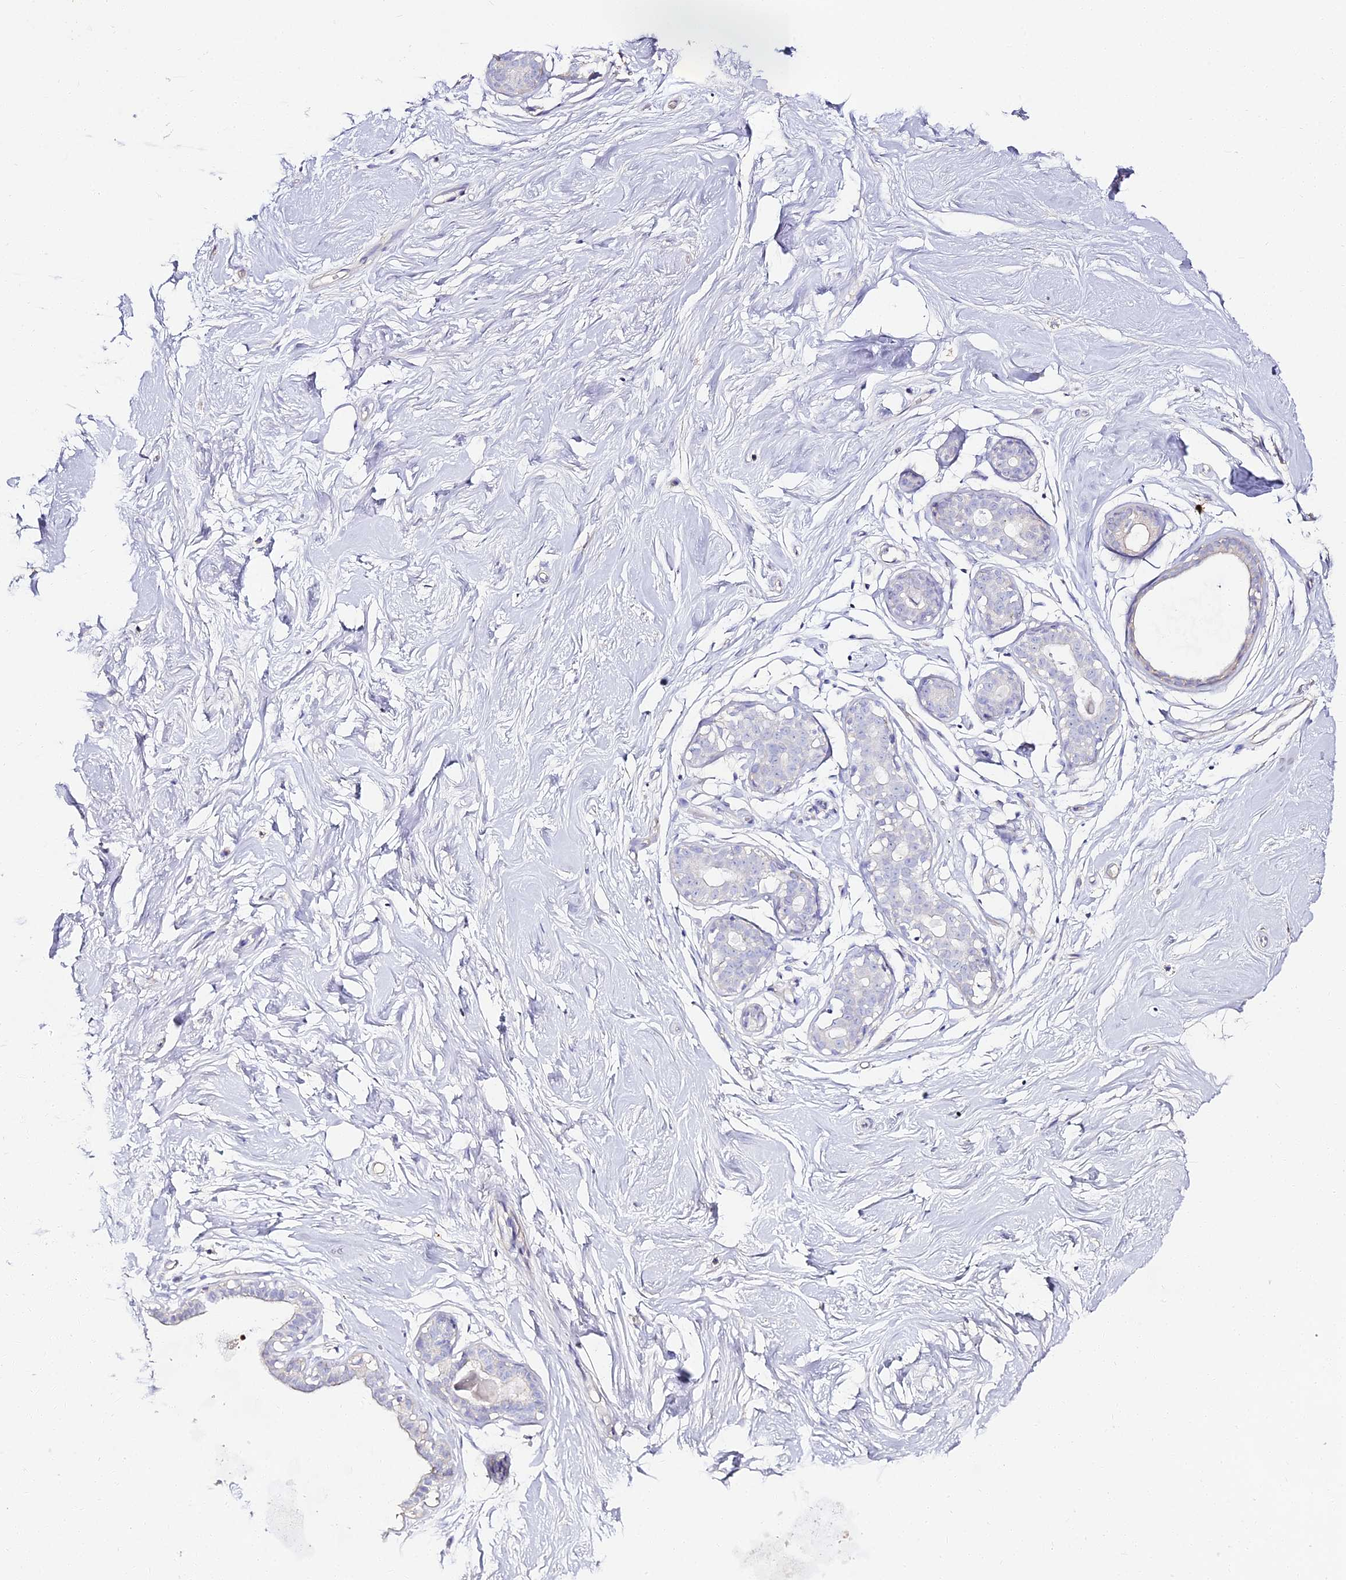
{"staining": {"intensity": "negative", "quantity": "none", "location": "none"}, "tissue": "breast", "cell_type": "Adipocytes", "image_type": "normal", "snomed": [{"axis": "morphology", "description": "Normal tissue, NOS"}, {"axis": "morphology", "description": "Adenoma, NOS"}, {"axis": "topography", "description": "Breast"}], "caption": "Immunohistochemistry image of normal human breast stained for a protein (brown), which displays no staining in adipocytes.", "gene": "ALPG", "patient": {"sex": "female", "age": 23}}